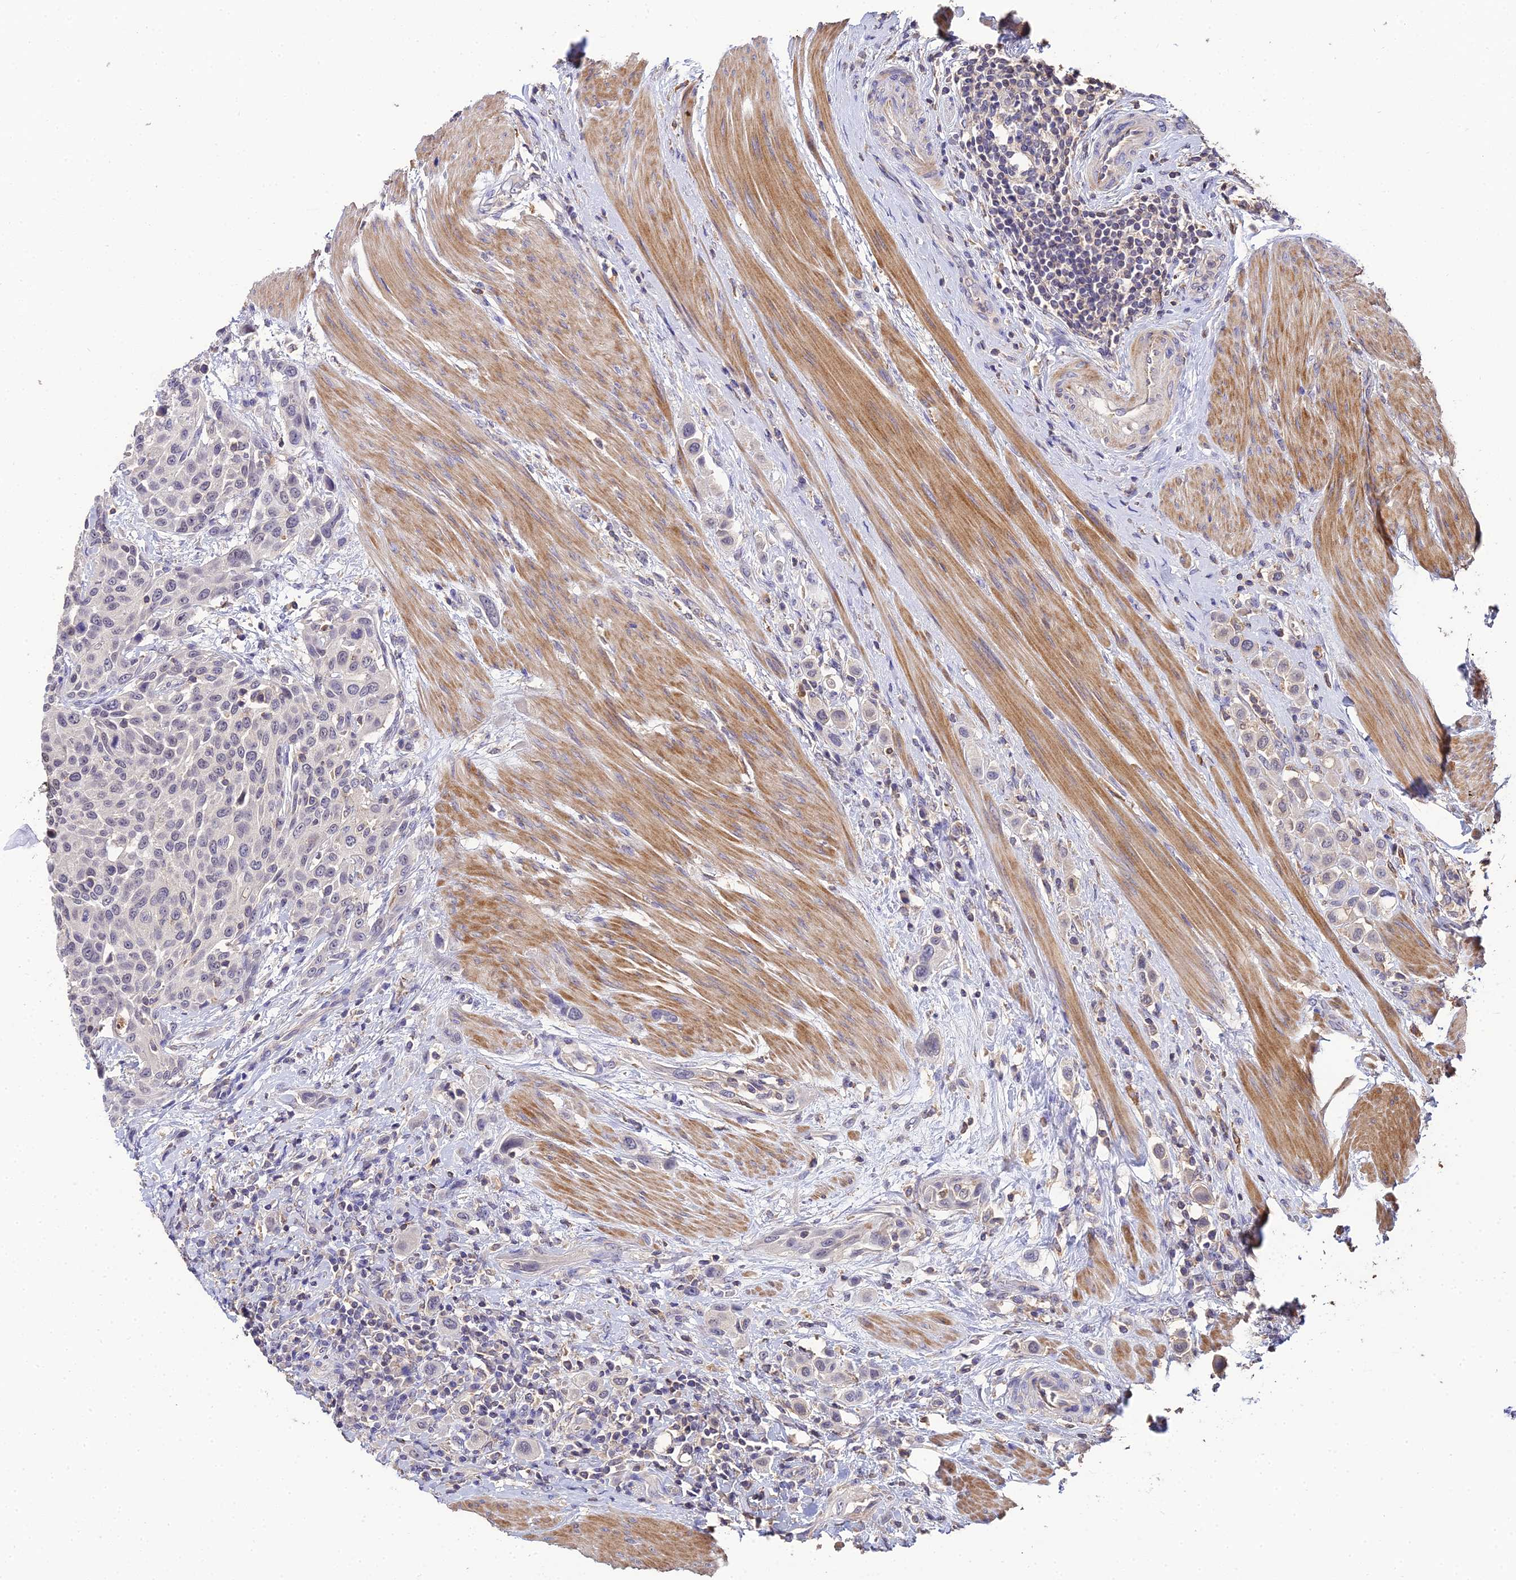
{"staining": {"intensity": "negative", "quantity": "none", "location": "none"}, "tissue": "urothelial cancer", "cell_type": "Tumor cells", "image_type": "cancer", "snomed": [{"axis": "morphology", "description": "Urothelial carcinoma, High grade"}, {"axis": "topography", "description": "Urinary bladder"}], "caption": "Tumor cells show no significant protein positivity in urothelial carcinoma (high-grade).", "gene": "LSM5", "patient": {"sex": "male", "age": 50}}